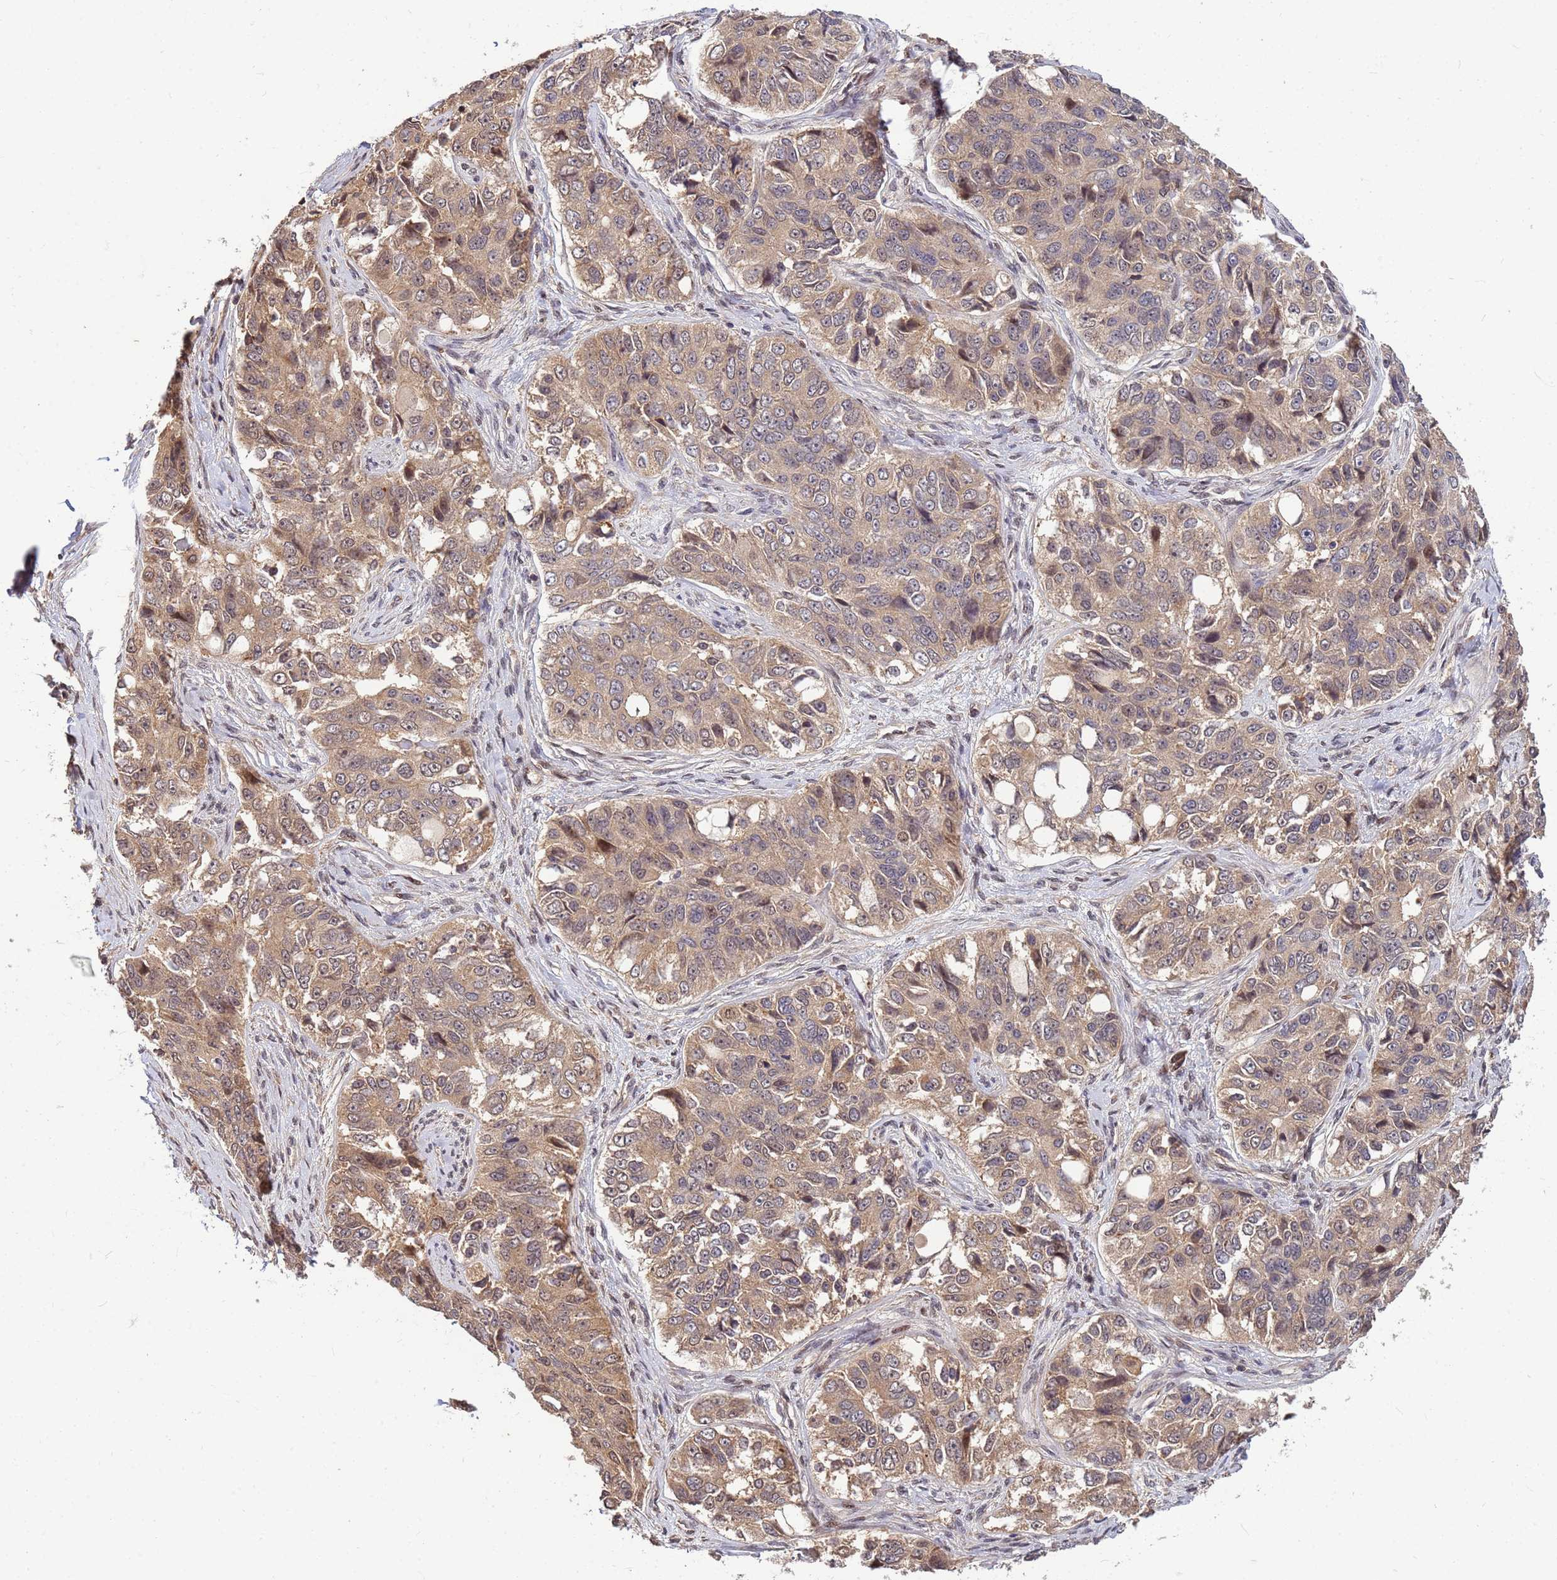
{"staining": {"intensity": "weak", "quantity": ">75%", "location": "cytoplasmic/membranous"}, "tissue": "ovarian cancer", "cell_type": "Tumor cells", "image_type": "cancer", "snomed": [{"axis": "morphology", "description": "Carcinoma, endometroid"}, {"axis": "topography", "description": "Ovary"}], "caption": "The photomicrograph shows a brown stain indicating the presence of a protein in the cytoplasmic/membranous of tumor cells in ovarian endometroid carcinoma.", "gene": "DUS4L", "patient": {"sex": "female", "age": 51}}